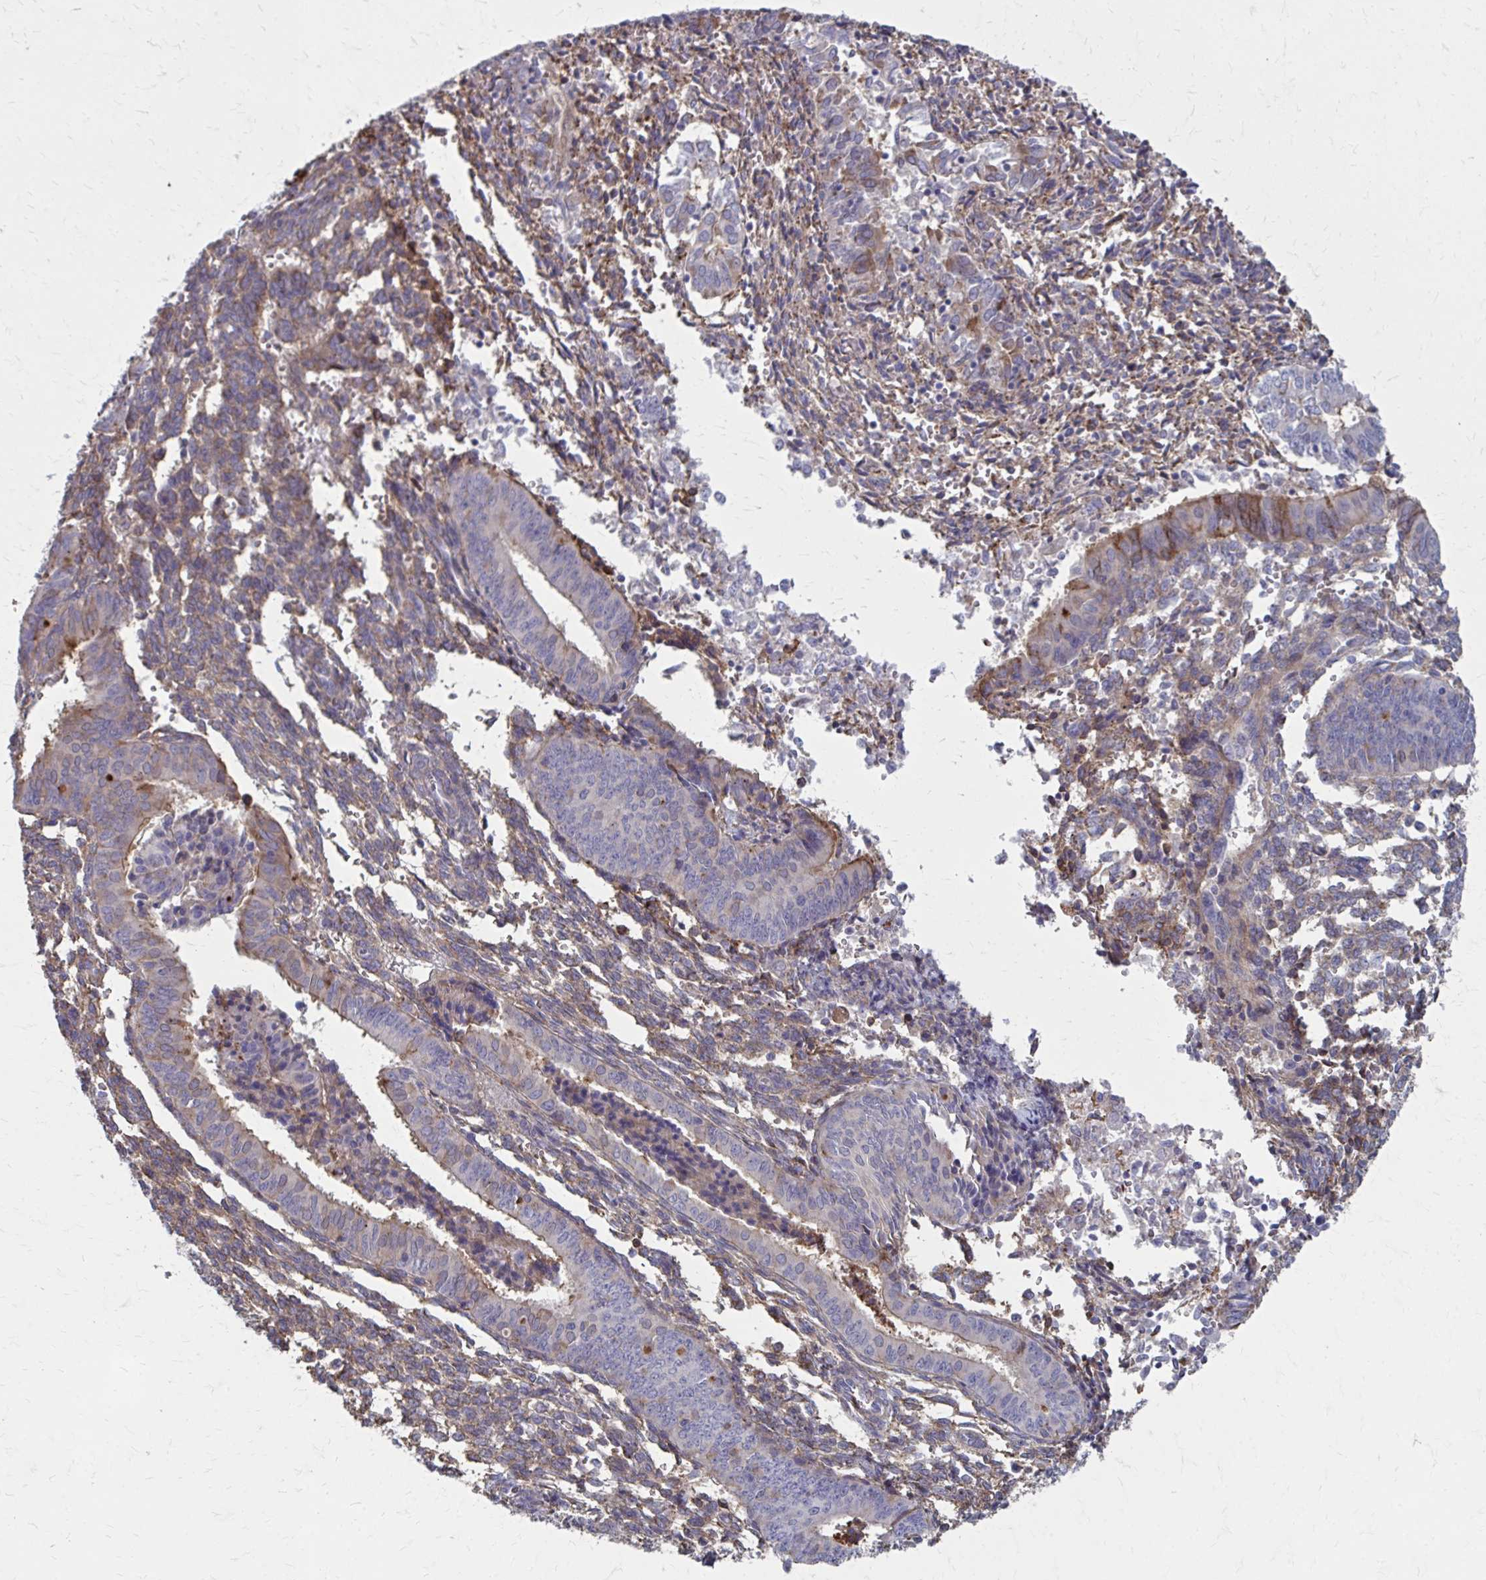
{"staining": {"intensity": "moderate", "quantity": "<25%", "location": "cytoplasmic/membranous"}, "tissue": "endometrial cancer", "cell_type": "Tumor cells", "image_type": "cancer", "snomed": [{"axis": "morphology", "description": "Adenocarcinoma, NOS"}, {"axis": "topography", "description": "Endometrium"}], "caption": "Moderate cytoplasmic/membranous expression is appreciated in approximately <25% of tumor cells in adenocarcinoma (endometrial).", "gene": "MMP14", "patient": {"sex": "female", "age": 50}}